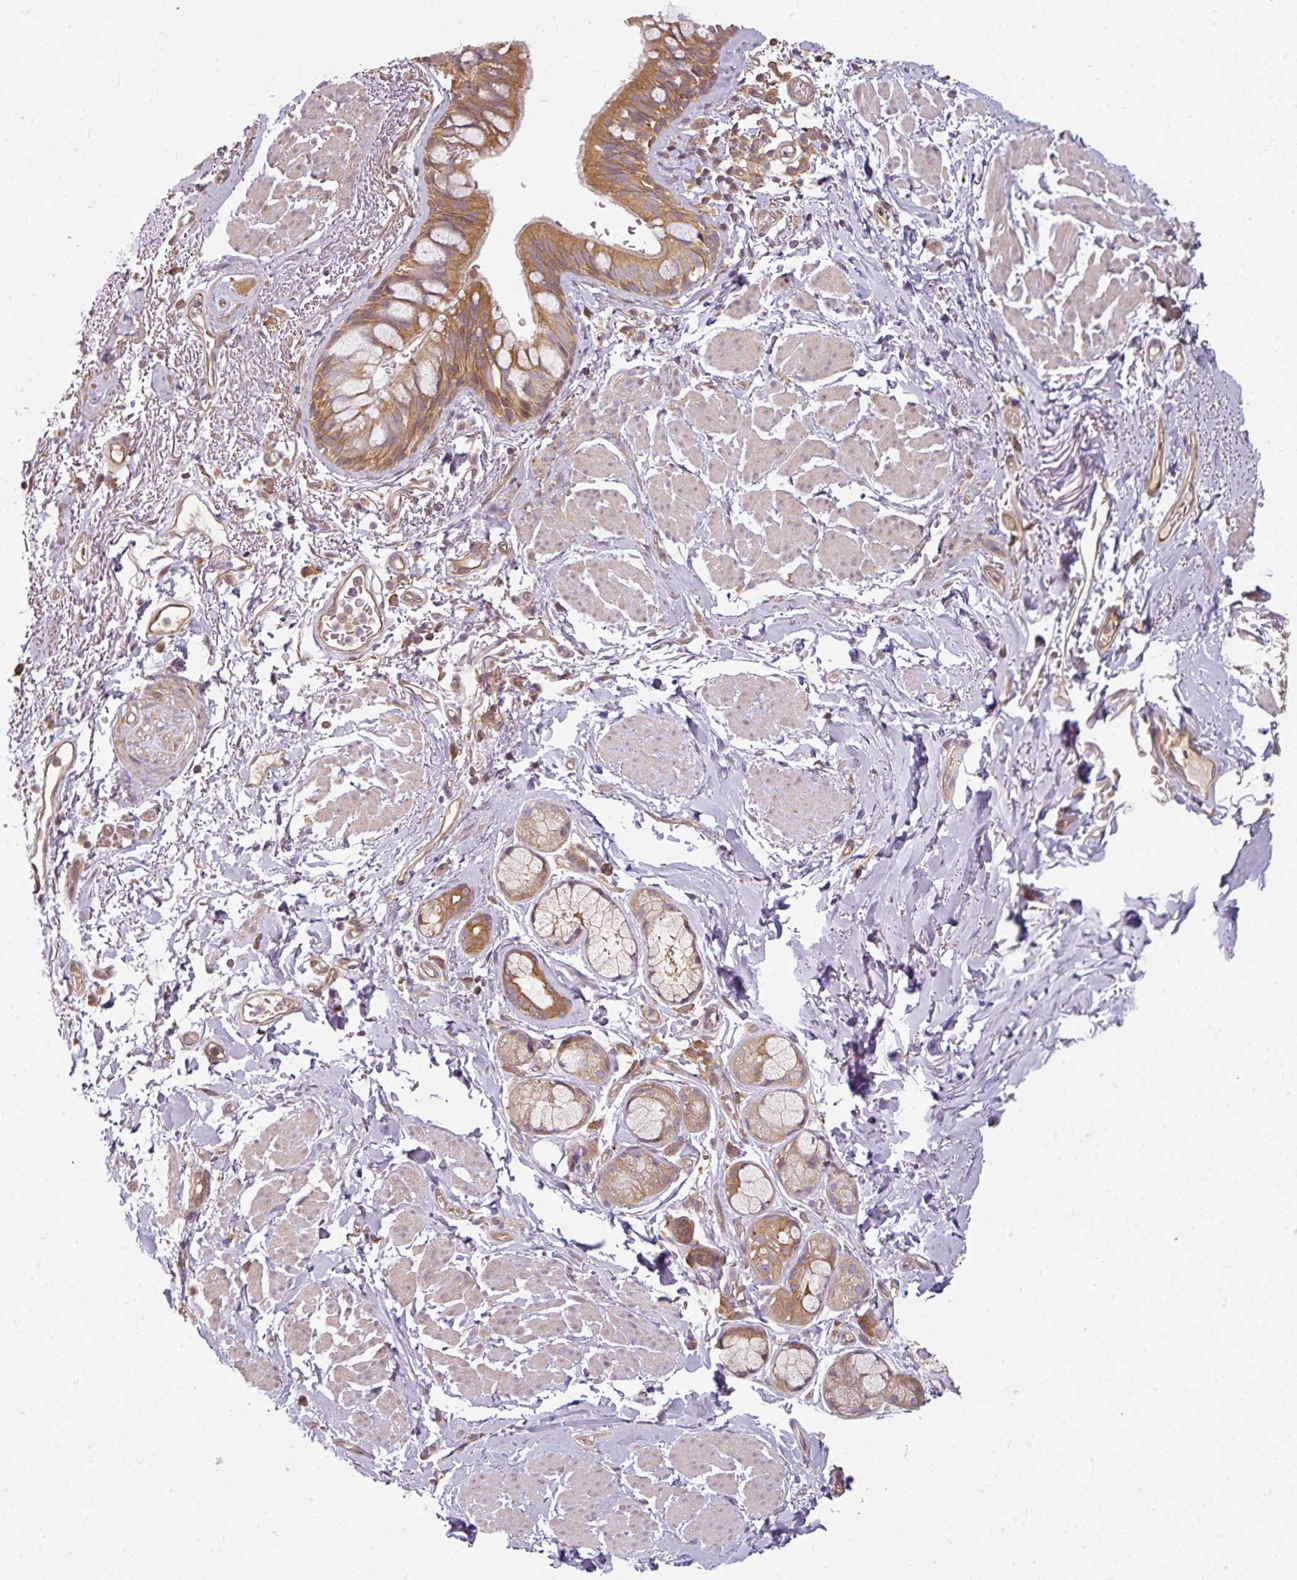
{"staining": {"intensity": "moderate", "quantity": ">75%", "location": "cytoplasmic/membranous"}, "tissue": "bronchus", "cell_type": "Respiratory epithelial cells", "image_type": "normal", "snomed": [{"axis": "morphology", "description": "Normal tissue, NOS"}, {"axis": "topography", "description": "Bronchus"}], "caption": "A high-resolution micrograph shows IHC staining of normal bronchus, which reveals moderate cytoplasmic/membranous positivity in approximately >75% of respiratory epithelial cells. (DAB IHC, brown staining for protein, blue staining for nuclei).", "gene": "RNF31", "patient": {"sex": "male", "age": 67}}